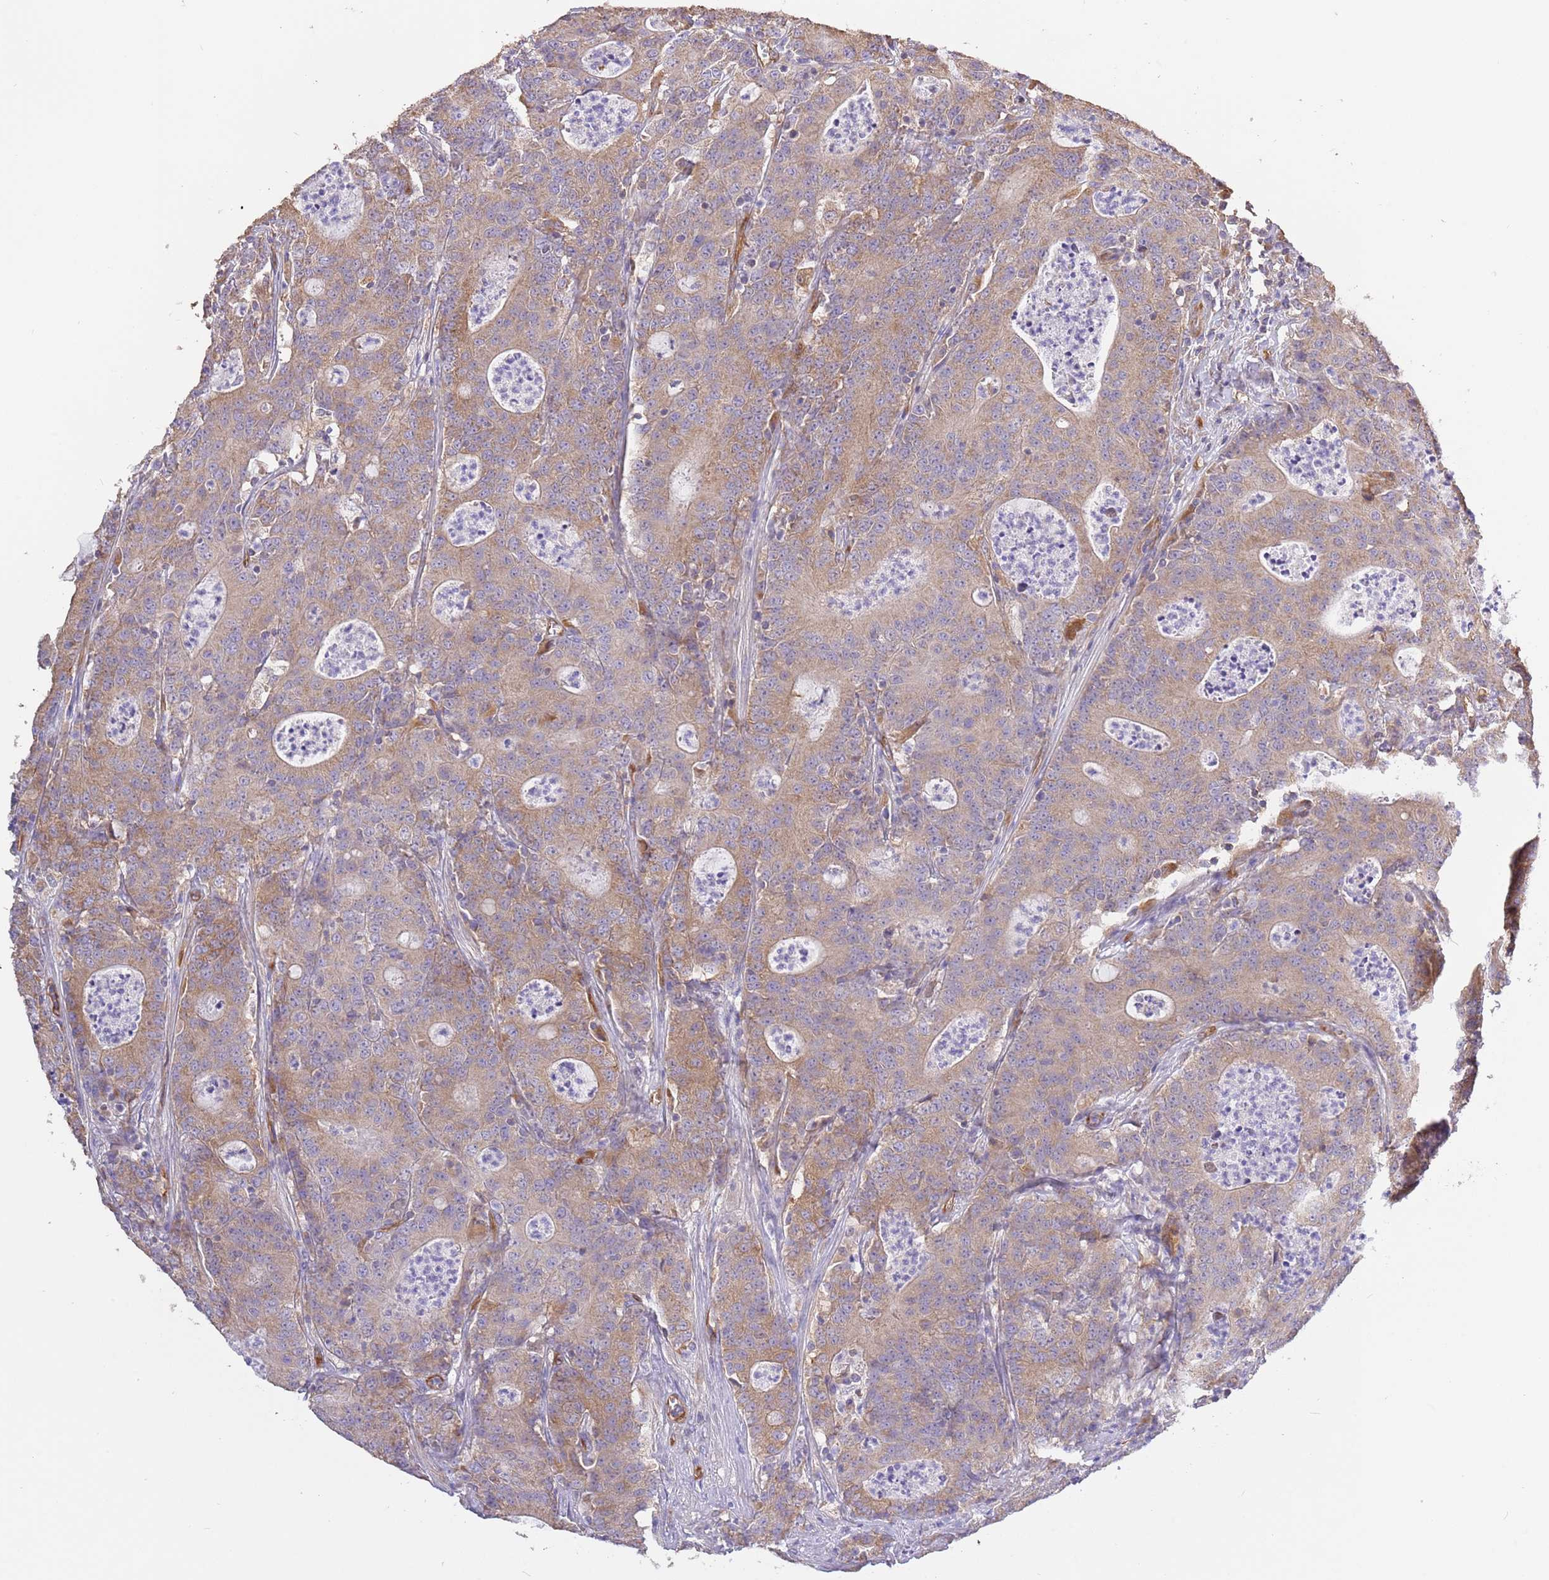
{"staining": {"intensity": "moderate", "quantity": ">75%", "location": "cytoplasmic/membranous"}, "tissue": "colorectal cancer", "cell_type": "Tumor cells", "image_type": "cancer", "snomed": [{"axis": "morphology", "description": "Adenocarcinoma, NOS"}, {"axis": "topography", "description": "Colon"}], "caption": "There is medium levels of moderate cytoplasmic/membranous expression in tumor cells of colorectal cancer, as demonstrated by immunohistochemical staining (brown color).", "gene": "DOCK9", "patient": {"sex": "male", "age": 83}}